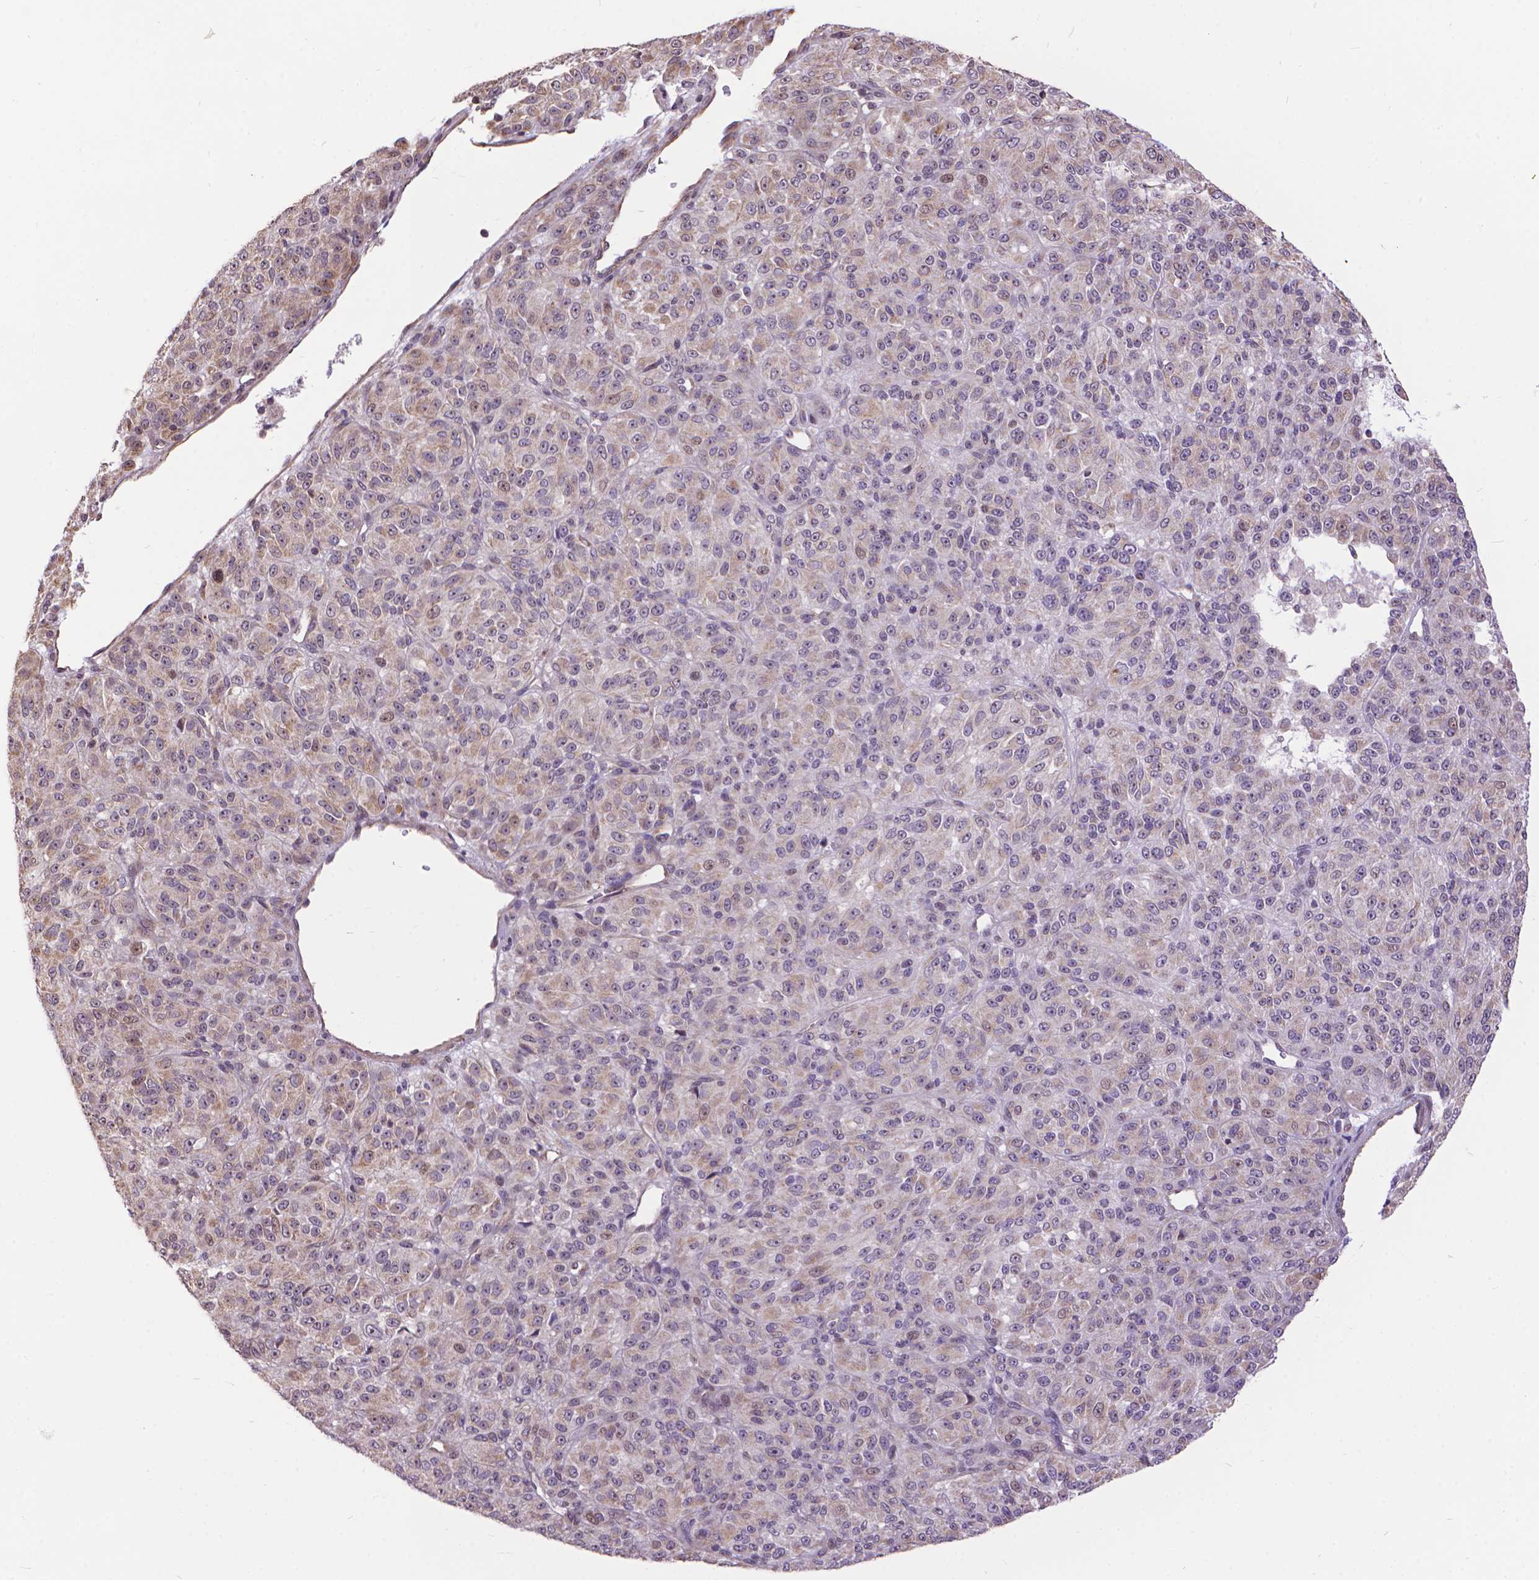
{"staining": {"intensity": "negative", "quantity": "none", "location": "none"}, "tissue": "melanoma", "cell_type": "Tumor cells", "image_type": "cancer", "snomed": [{"axis": "morphology", "description": "Malignant melanoma, Metastatic site"}, {"axis": "topography", "description": "Brain"}], "caption": "A histopathology image of human malignant melanoma (metastatic site) is negative for staining in tumor cells.", "gene": "TMEM135", "patient": {"sex": "female", "age": 56}}